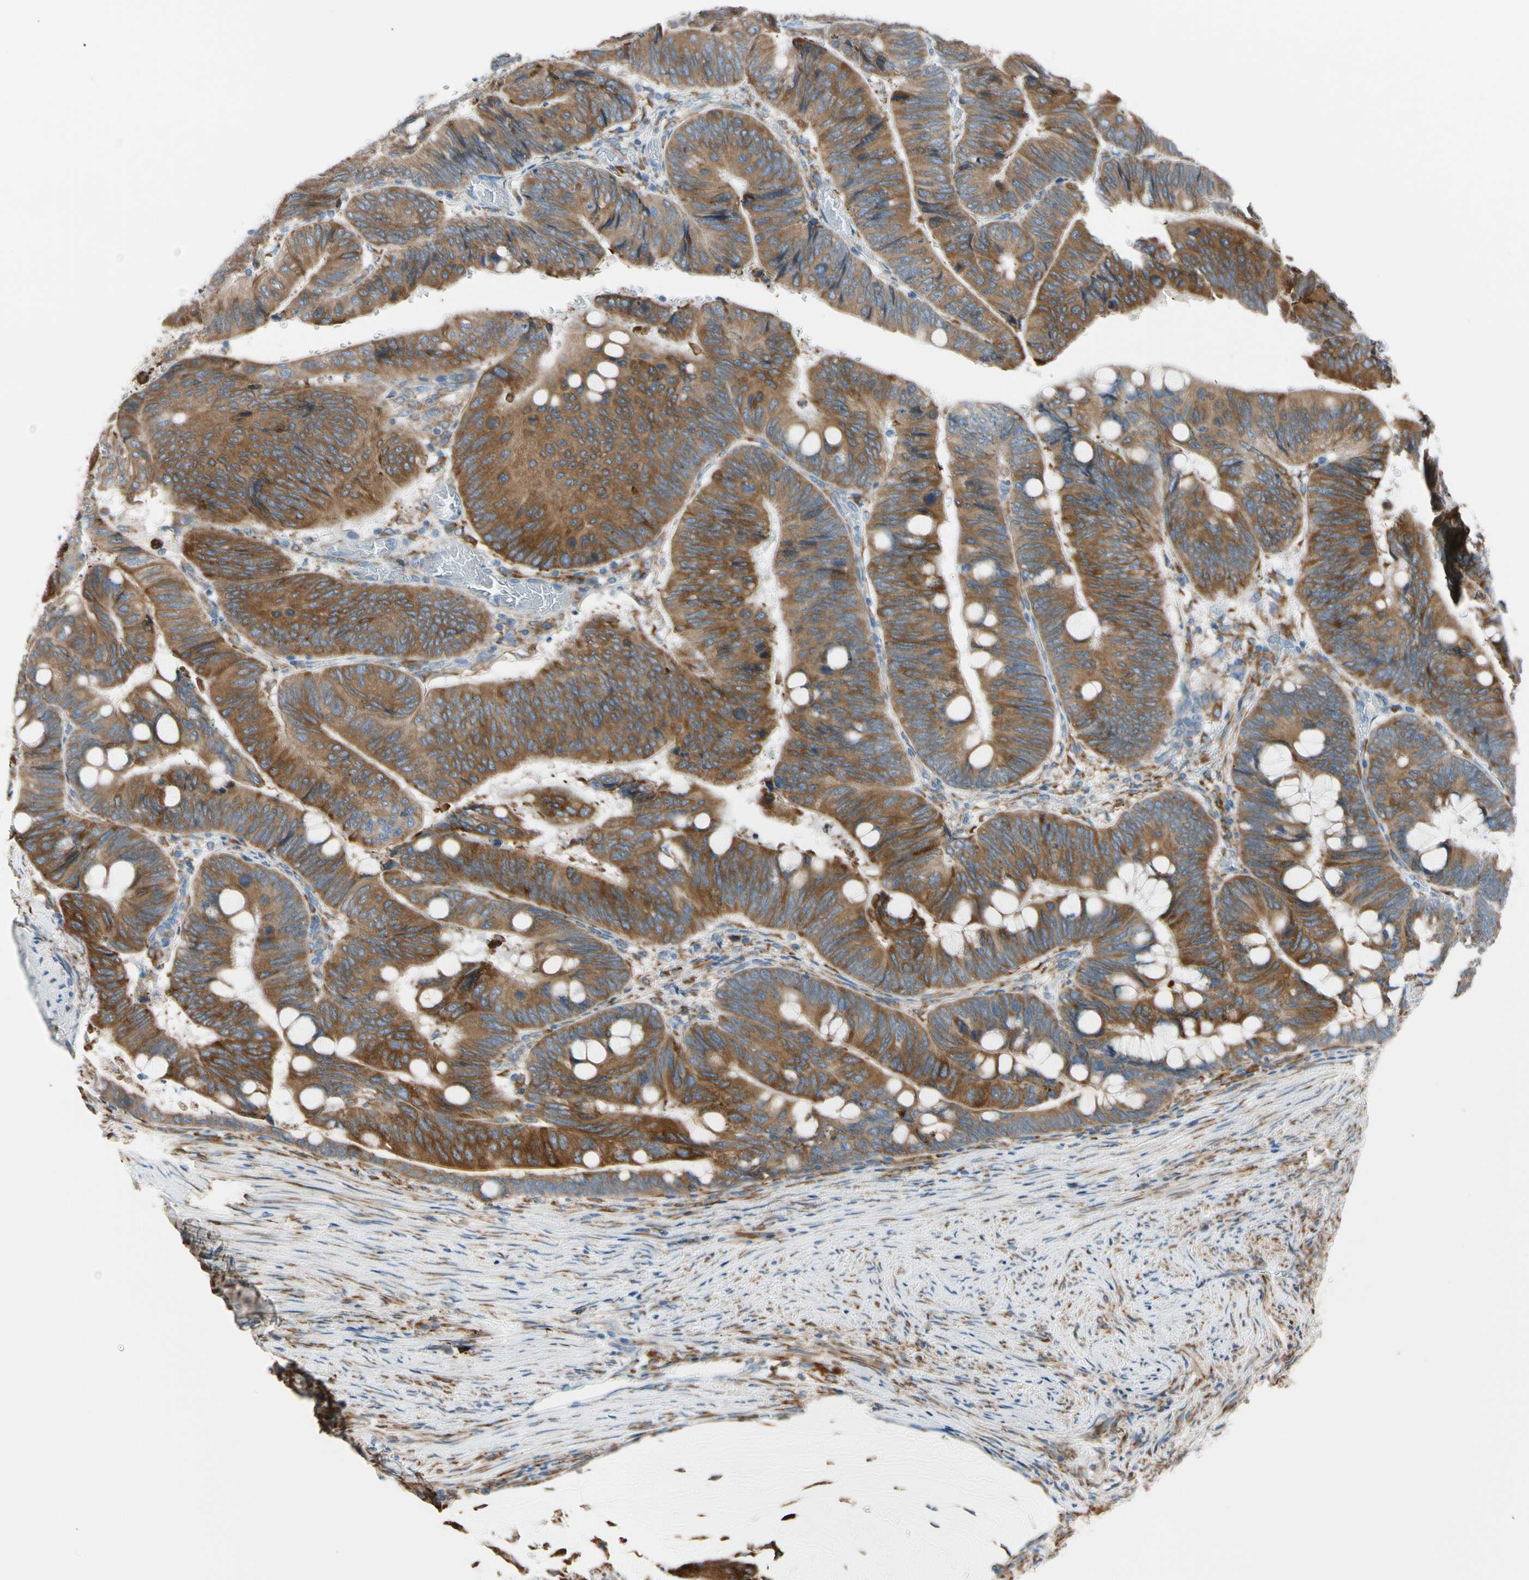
{"staining": {"intensity": "moderate", "quantity": ">75%", "location": "cytoplasmic/membranous"}, "tissue": "colorectal cancer", "cell_type": "Tumor cells", "image_type": "cancer", "snomed": [{"axis": "morphology", "description": "Normal tissue, NOS"}, {"axis": "morphology", "description": "Adenocarcinoma, NOS"}, {"axis": "topography", "description": "Rectum"}, {"axis": "topography", "description": "Peripheral nerve tissue"}], "caption": "Immunohistochemistry (IHC) (DAB (3,3'-diaminobenzidine)) staining of colorectal cancer (adenocarcinoma) shows moderate cytoplasmic/membranous protein positivity in about >75% of tumor cells. The staining was performed using DAB (3,3'-diaminobenzidine) to visualize the protein expression in brown, while the nuclei were stained in blue with hematoxylin (Magnification: 20x).", "gene": "LRPAP1", "patient": {"sex": "male", "age": 92}}